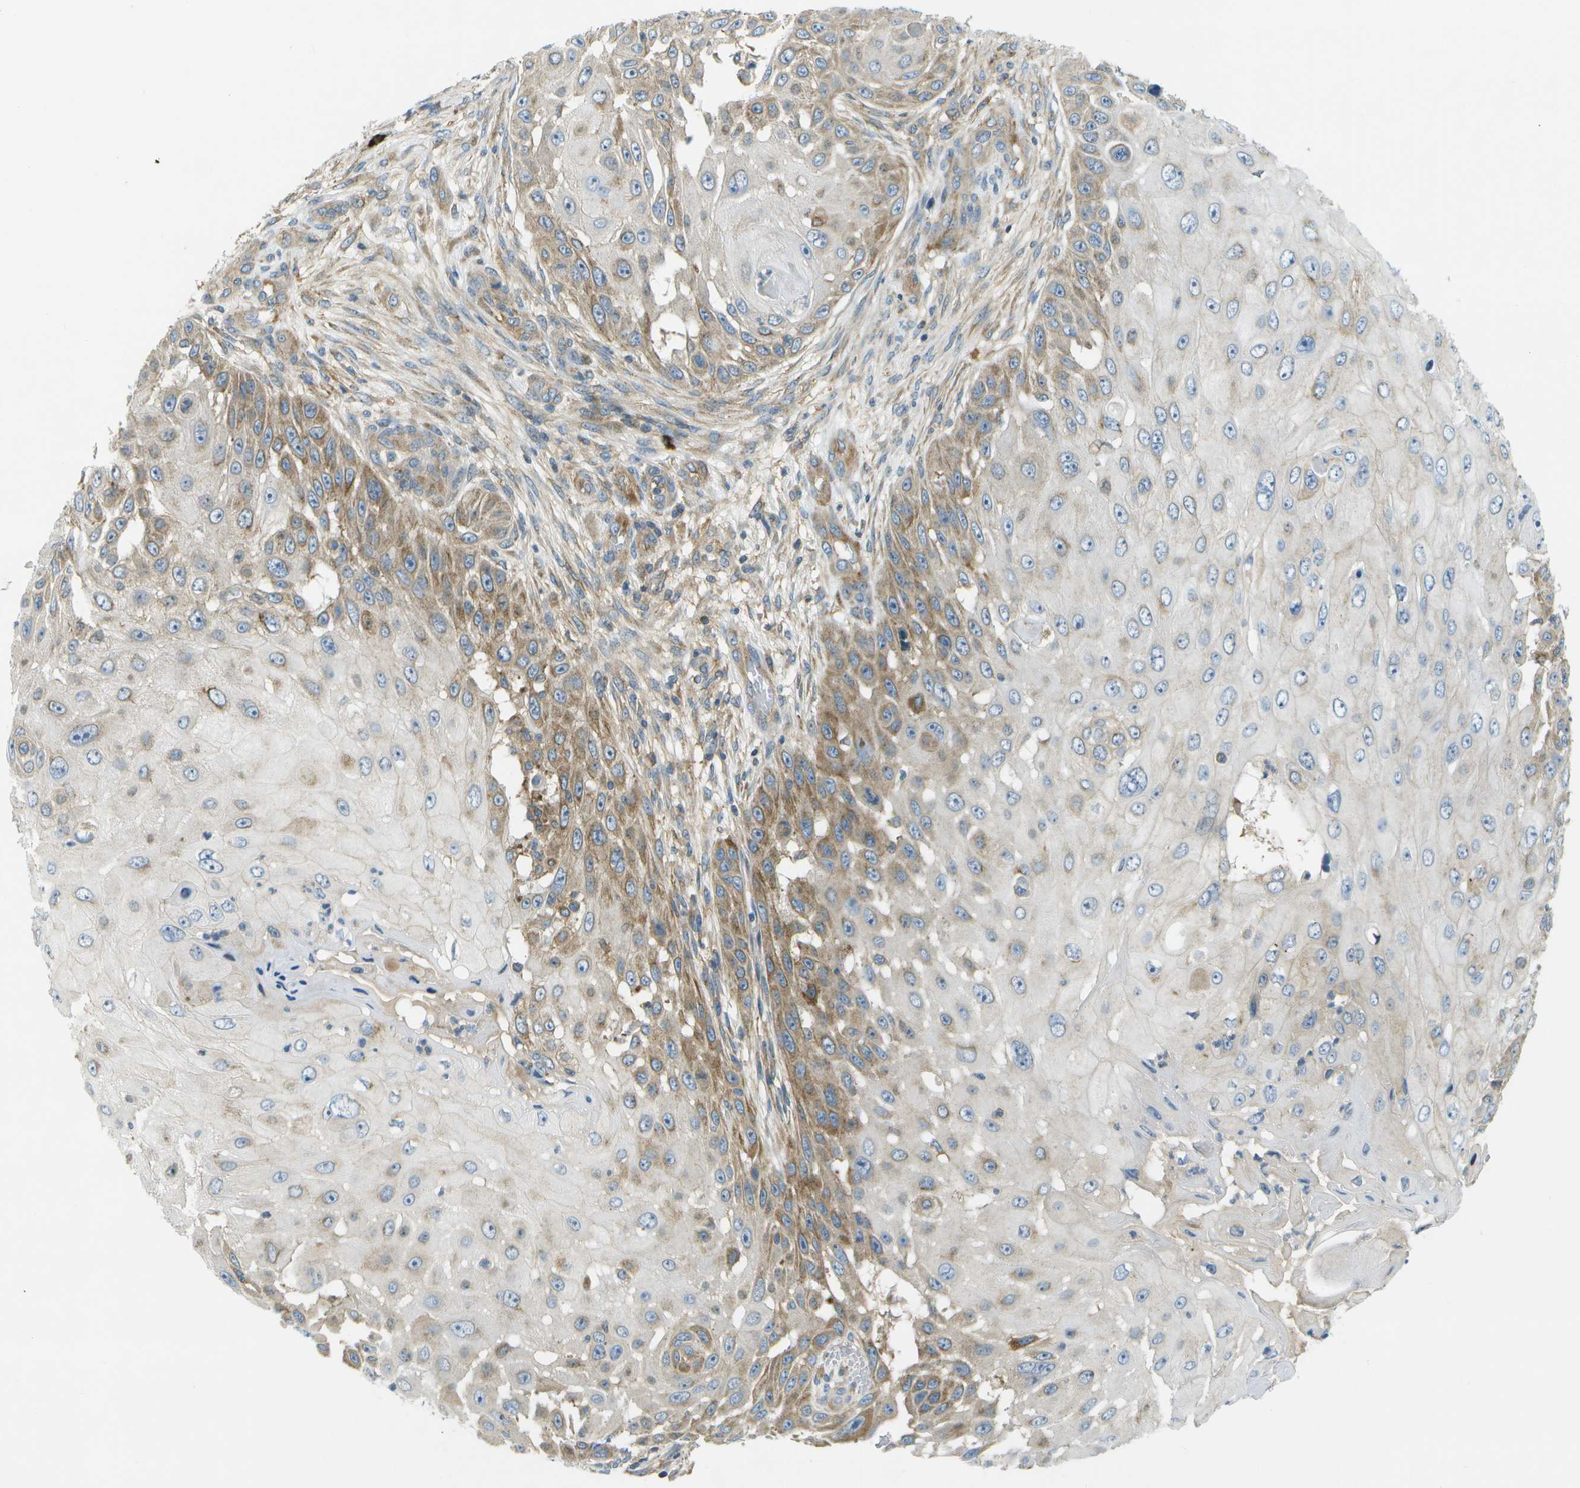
{"staining": {"intensity": "moderate", "quantity": "<25%", "location": "cytoplasmic/membranous"}, "tissue": "skin cancer", "cell_type": "Tumor cells", "image_type": "cancer", "snomed": [{"axis": "morphology", "description": "Squamous cell carcinoma, NOS"}, {"axis": "topography", "description": "Skin"}], "caption": "Immunohistochemistry micrograph of squamous cell carcinoma (skin) stained for a protein (brown), which reveals low levels of moderate cytoplasmic/membranous expression in approximately <25% of tumor cells.", "gene": "WNK2", "patient": {"sex": "female", "age": 44}}